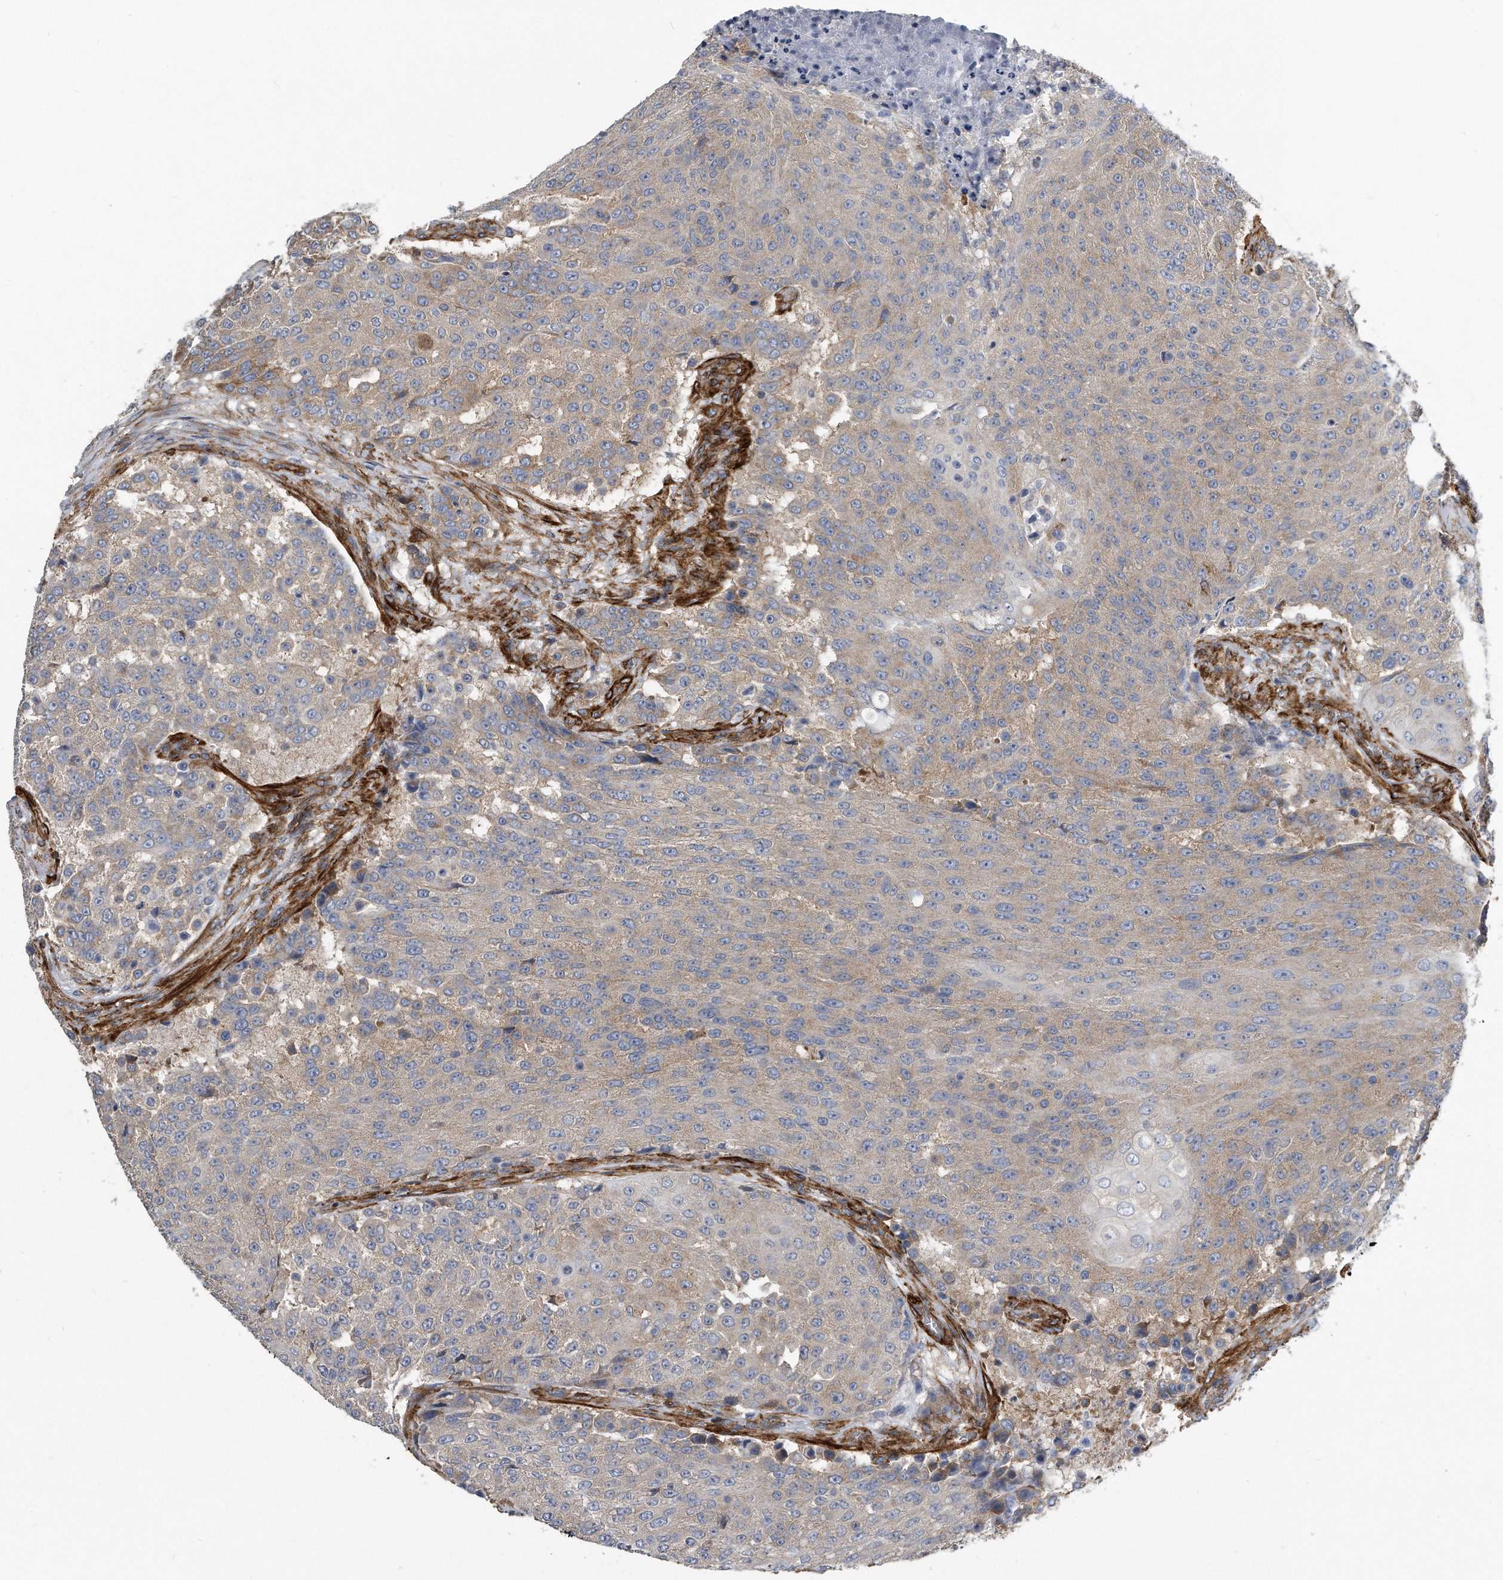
{"staining": {"intensity": "moderate", "quantity": "25%-75%", "location": "cytoplasmic/membranous"}, "tissue": "urothelial cancer", "cell_type": "Tumor cells", "image_type": "cancer", "snomed": [{"axis": "morphology", "description": "Urothelial carcinoma, High grade"}, {"axis": "topography", "description": "Urinary bladder"}], "caption": "Moderate cytoplasmic/membranous protein expression is present in approximately 25%-75% of tumor cells in urothelial cancer.", "gene": "EIF2B4", "patient": {"sex": "female", "age": 63}}